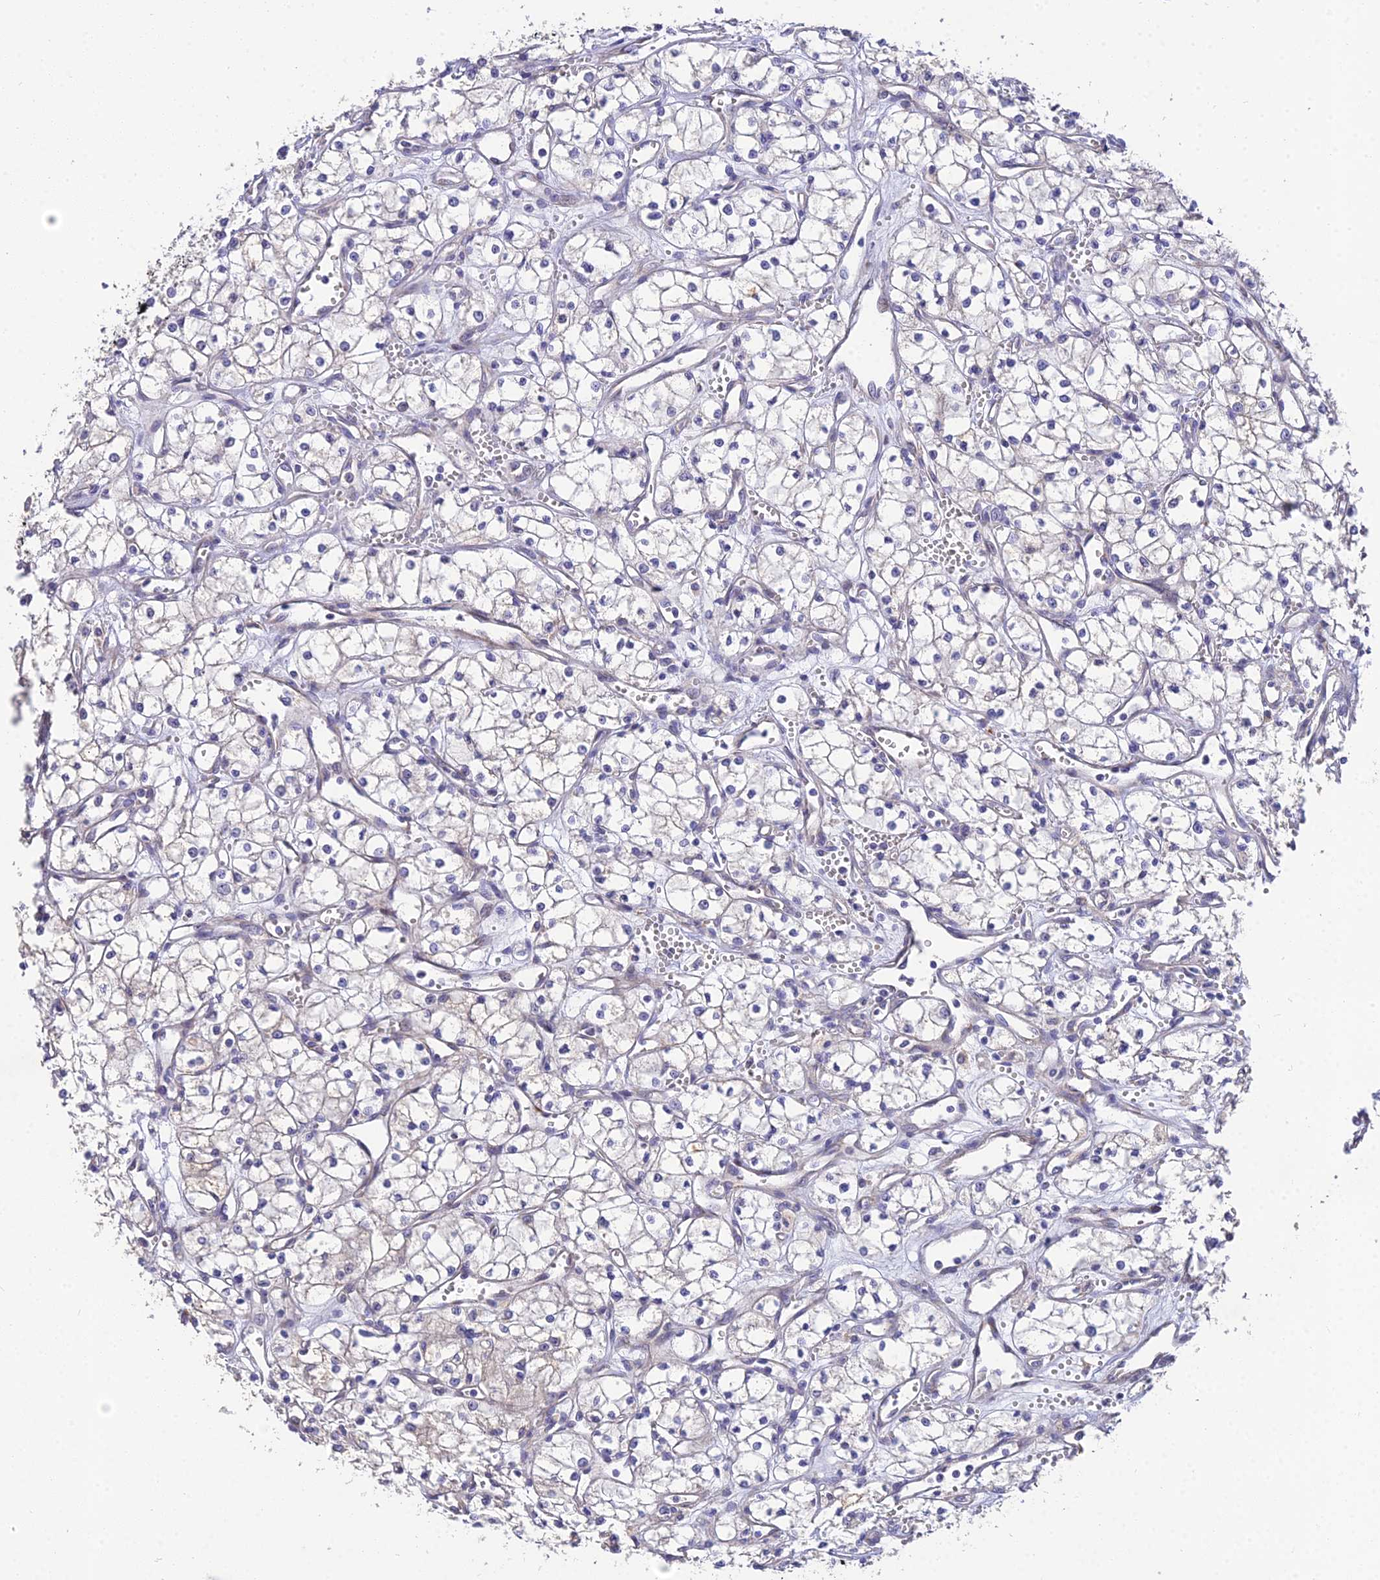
{"staining": {"intensity": "negative", "quantity": "none", "location": "none"}, "tissue": "renal cancer", "cell_type": "Tumor cells", "image_type": "cancer", "snomed": [{"axis": "morphology", "description": "Adenocarcinoma, NOS"}, {"axis": "topography", "description": "Kidney"}], "caption": "Tumor cells show no significant protein staining in renal cancer. The staining is performed using DAB (3,3'-diaminobenzidine) brown chromogen with nuclei counter-stained in using hematoxylin.", "gene": "ARL8B", "patient": {"sex": "male", "age": 59}}